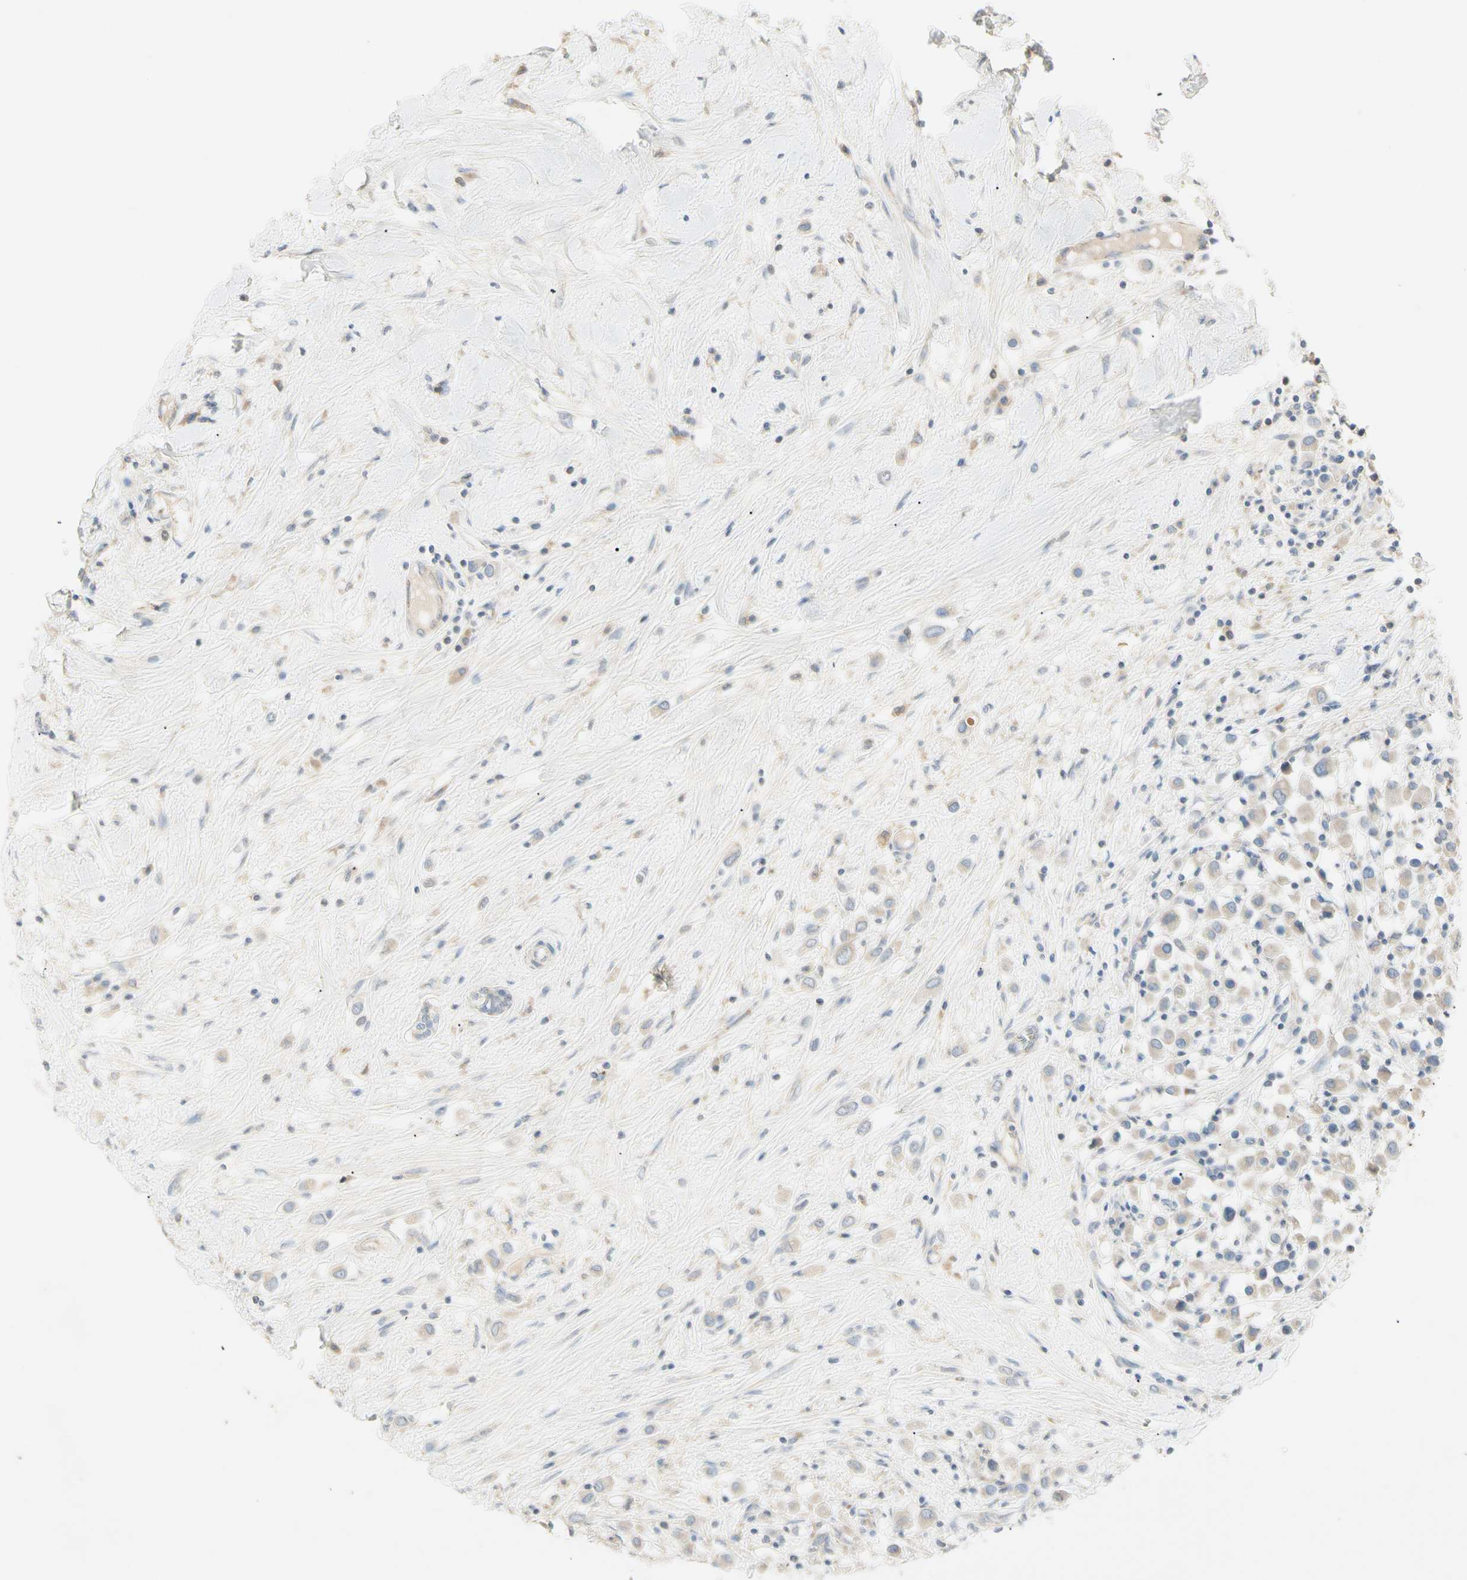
{"staining": {"intensity": "negative", "quantity": "none", "location": "none"}, "tissue": "breast cancer", "cell_type": "Tumor cells", "image_type": "cancer", "snomed": [{"axis": "morphology", "description": "Duct carcinoma"}, {"axis": "topography", "description": "Breast"}], "caption": "Immunohistochemistry (IHC) of human breast infiltrating ductal carcinoma shows no positivity in tumor cells.", "gene": "ALDH18A1", "patient": {"sex": "female", "age": 61}}